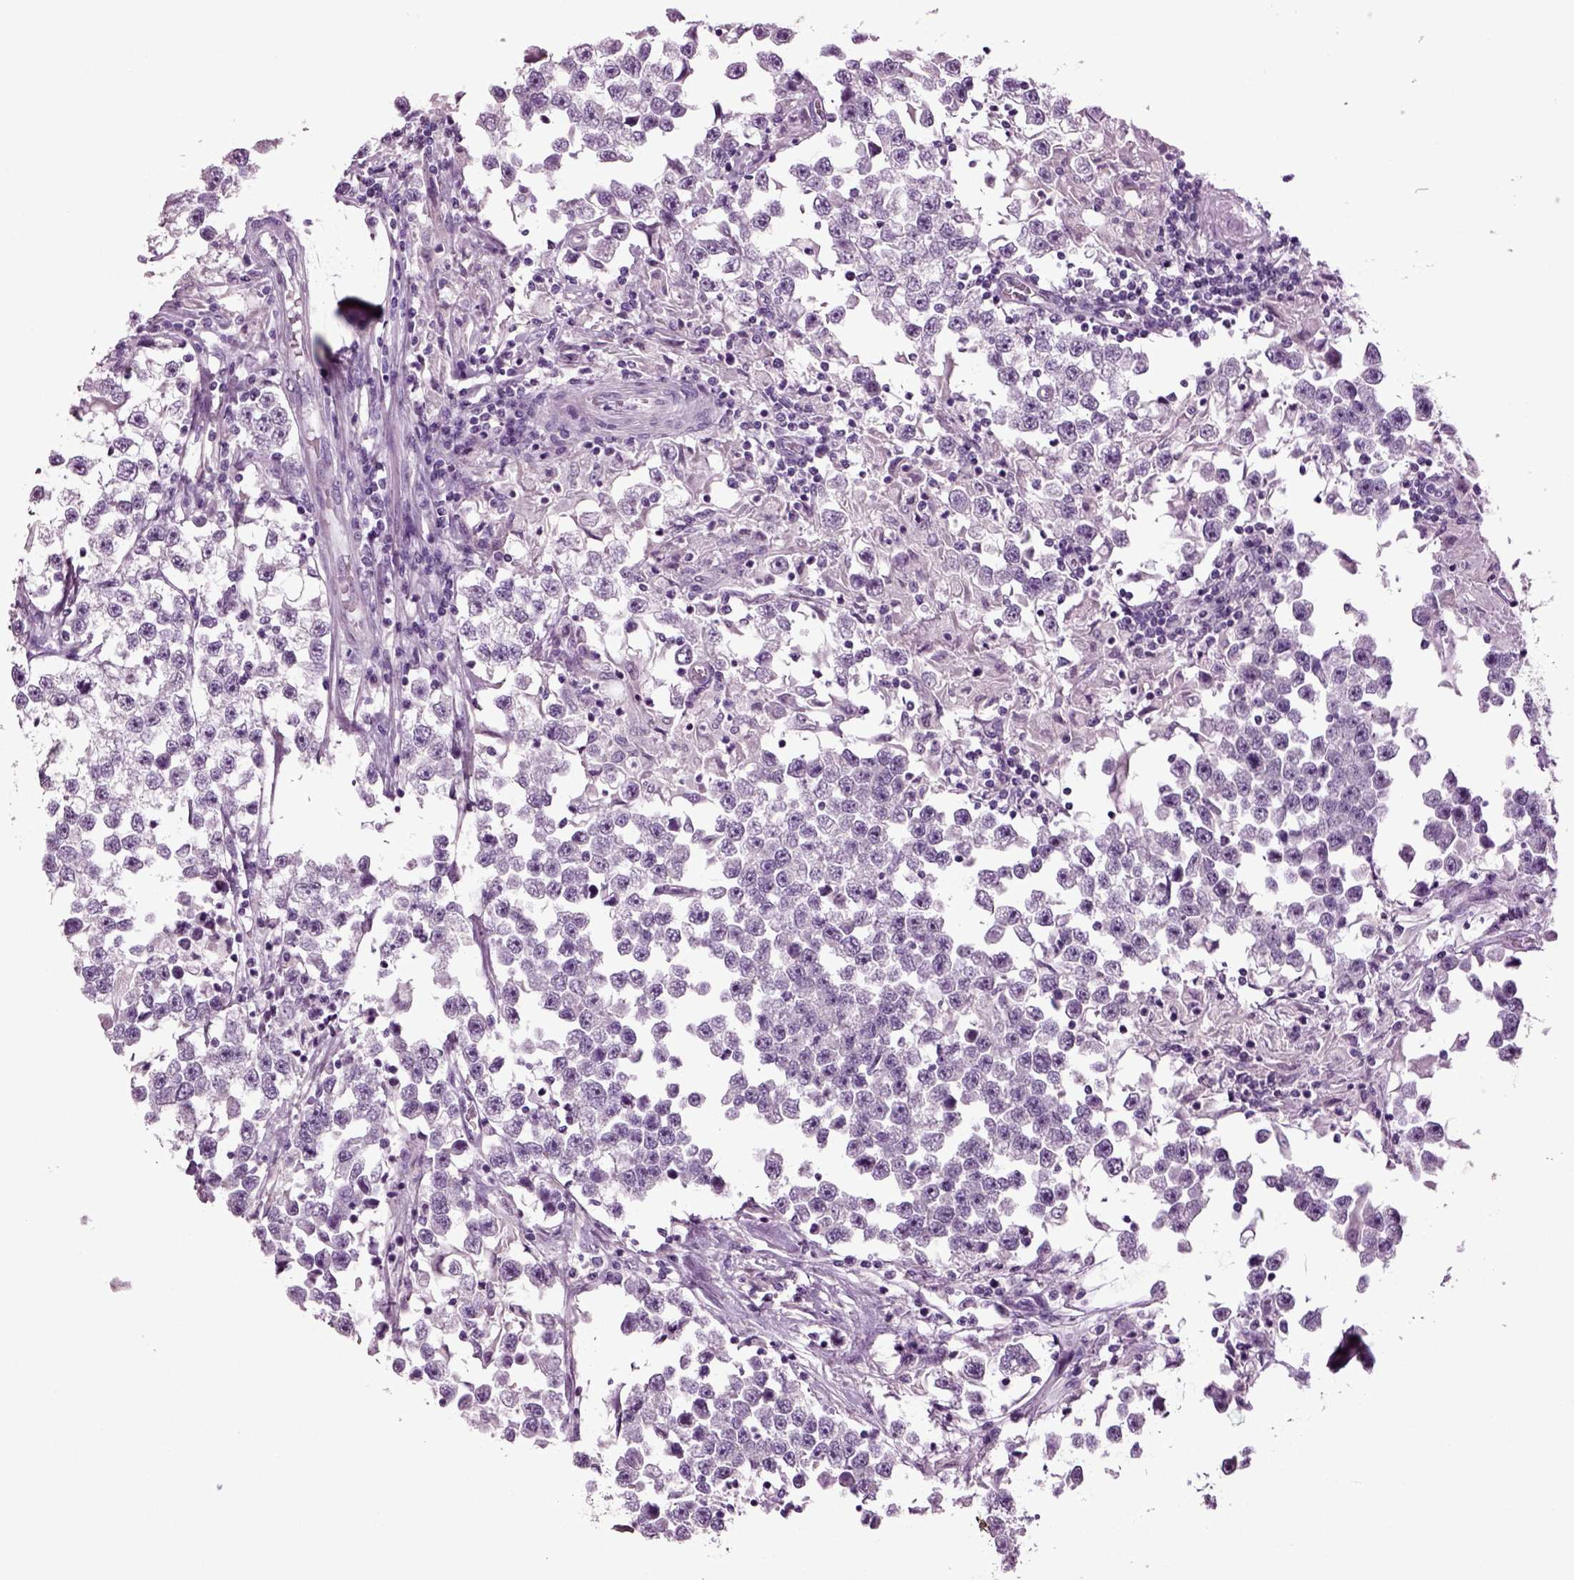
{"staining": {"intensity": "negative", "quantity": "none", "location": "none"}, "tissue": "testis cancer", "cell_type": "Tumor cells", "image_type": "cancer", "snomed": [{"axis": "morphology", "description": "Seminoma, NOS"}, {"axis": "topography", "description": "Testis"}], "caption": "DAB immunohistochemical staining of human testis seminoma exhibits no significant staining in tumor cells.", "gene": "SLC17A6", "patient": {"sex": "male", "age": 46}}